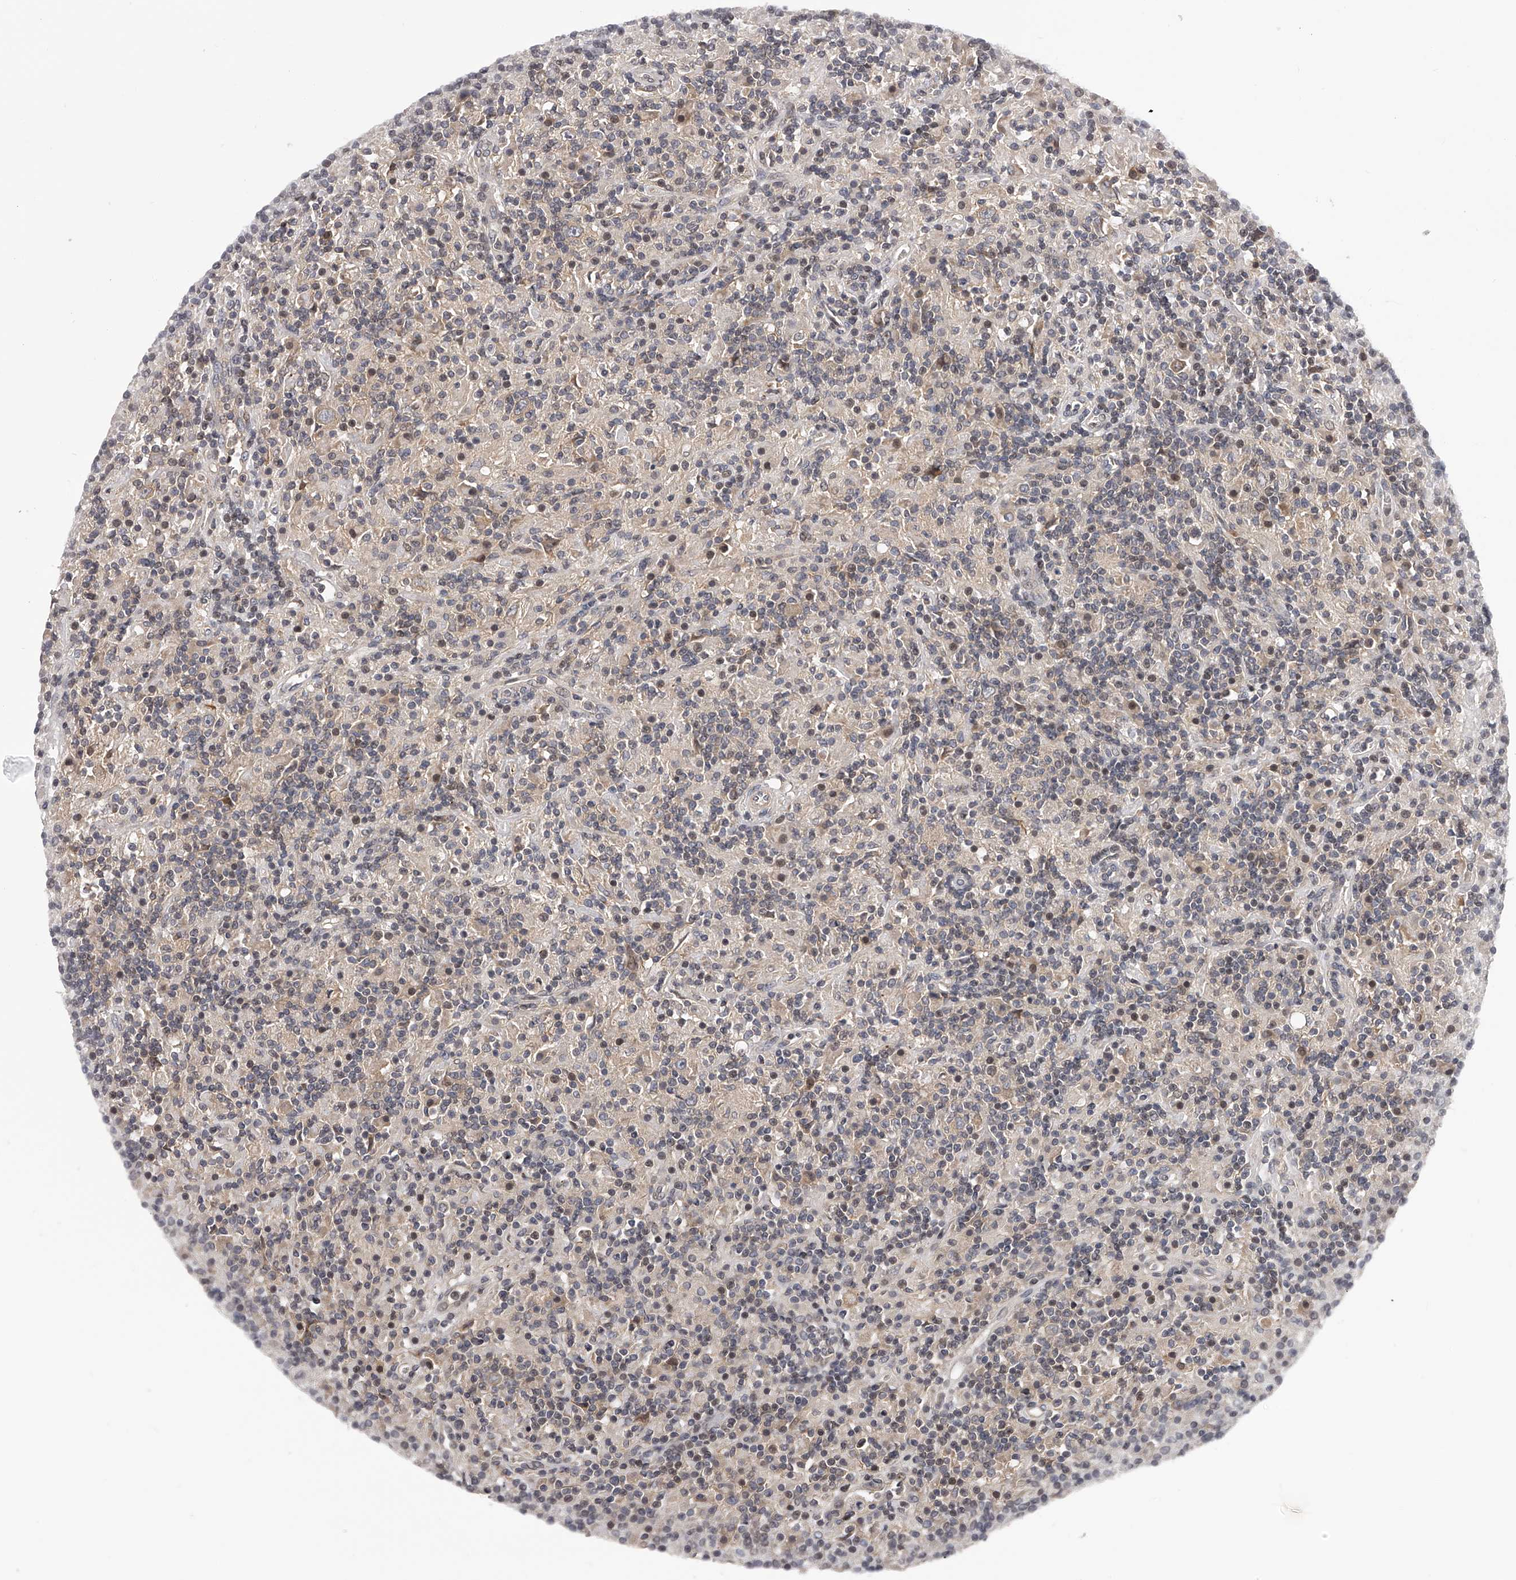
{"staining": {"intensity": "negative", "quantity": "none", "location": "none"}, "tissue": "lymphoma", "cell_type": "Tumor cells", "image_type": "cancer", "snomed": [{"axis": "morphology", "description": "Hodgkin's disease, NOS"}, {"axis": "topography", "description": "Lymph node"}], "caption": "Hodgkin's disease was stained to show a protein in brown. There is no significant positivity in tumor cells.", "gene": "PFDN2", "patient": {"sex": "male", "age": 70}}